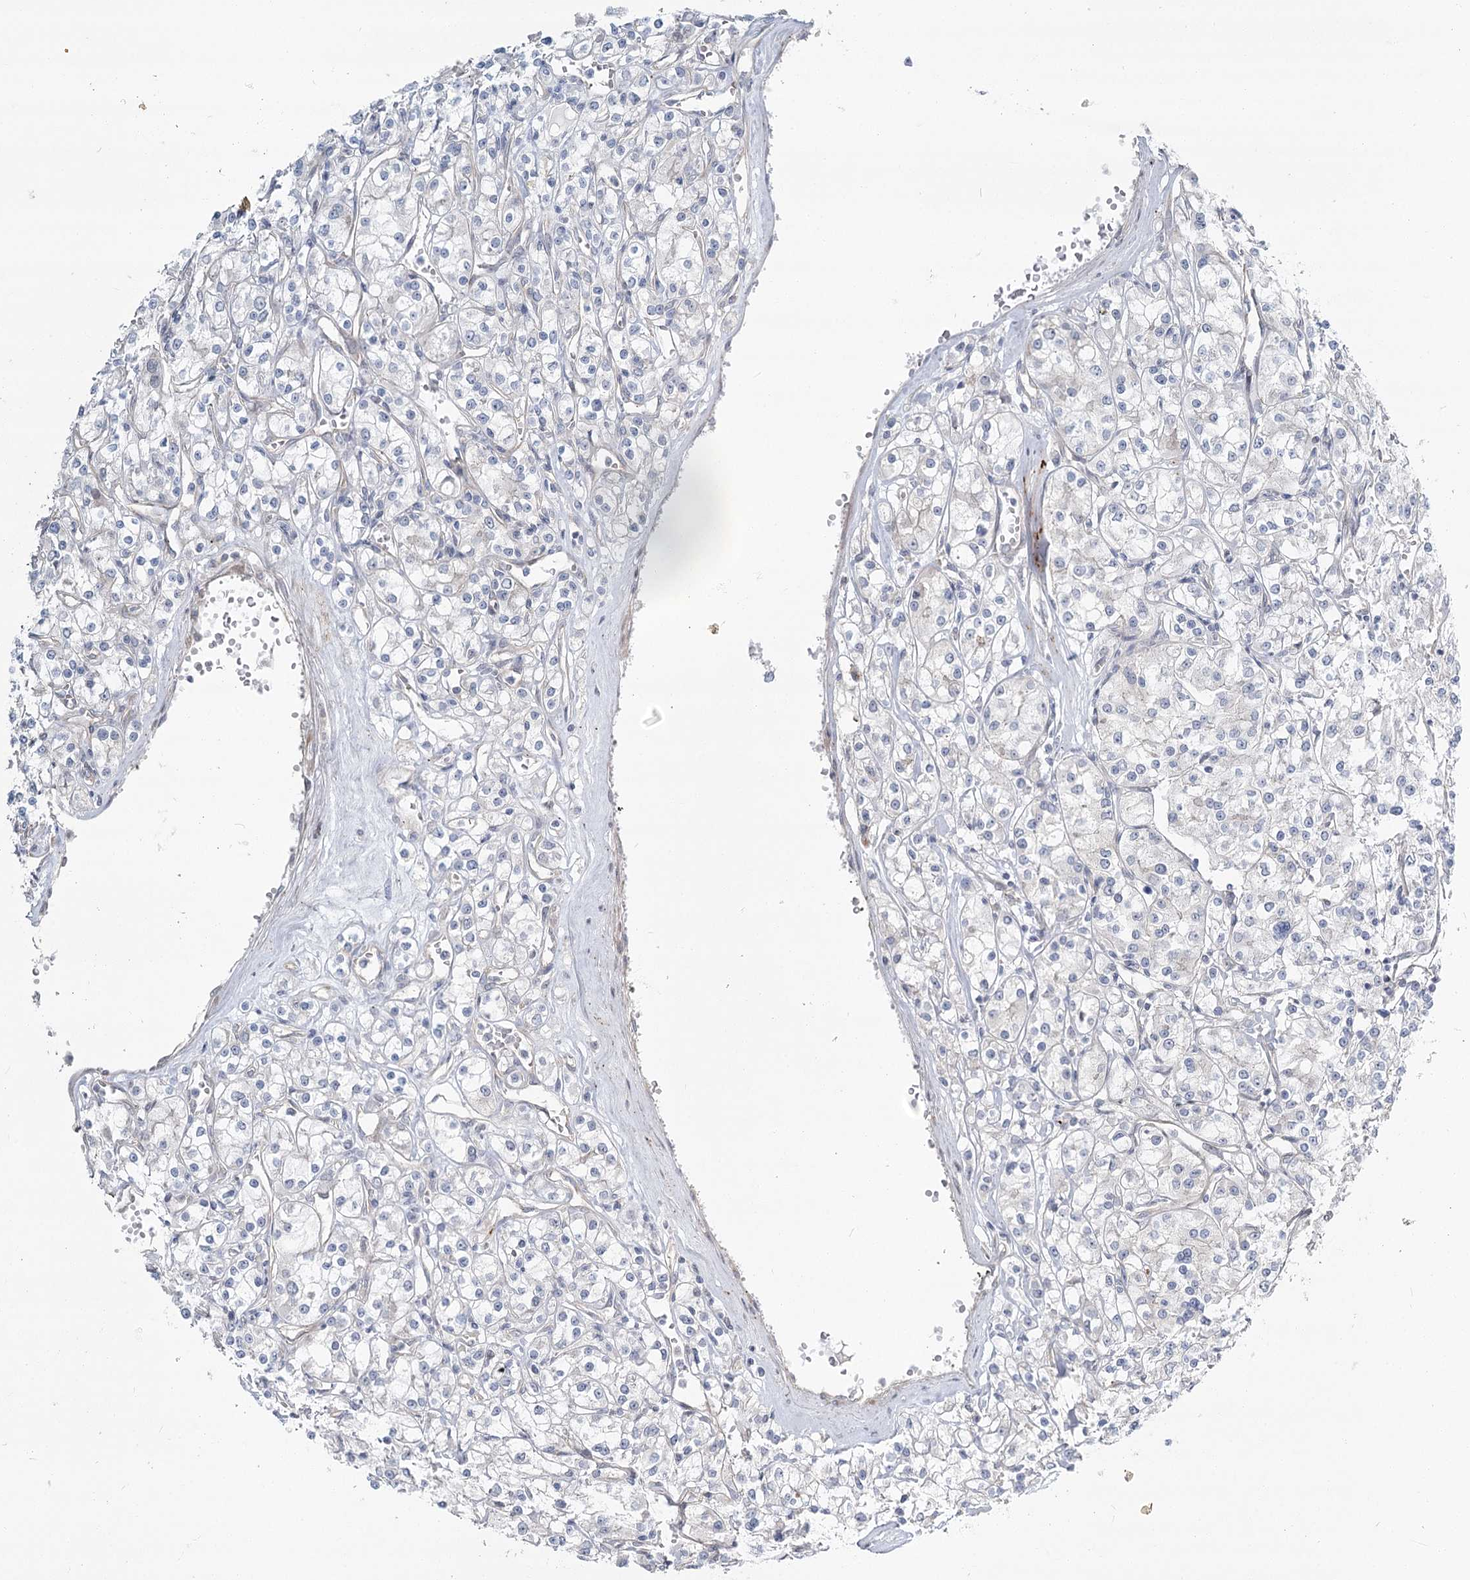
{"staining": {"intensity": "negative", "quantity": "none", "location": "none"}, "tissue": "renal cancer", "cell_type": "Tumor cells", "image_type": "cancer", "snomed": [{"axis": "morphology", "description": "Adenocarcinoma, NOS"}, {"axis": "topography", "description": "Kidney"}], "caption": "Immunohistochemistry micrograph of human renal cancer (adenocarcinoma) stained for a protein (brown), which demonstrates no staining in tumor cells. (Brightfield microscopy of DAB immunohistochemistry at high magnification).", "gene": "SPINK13", "patient": {"sex": "female", "age": 59}}